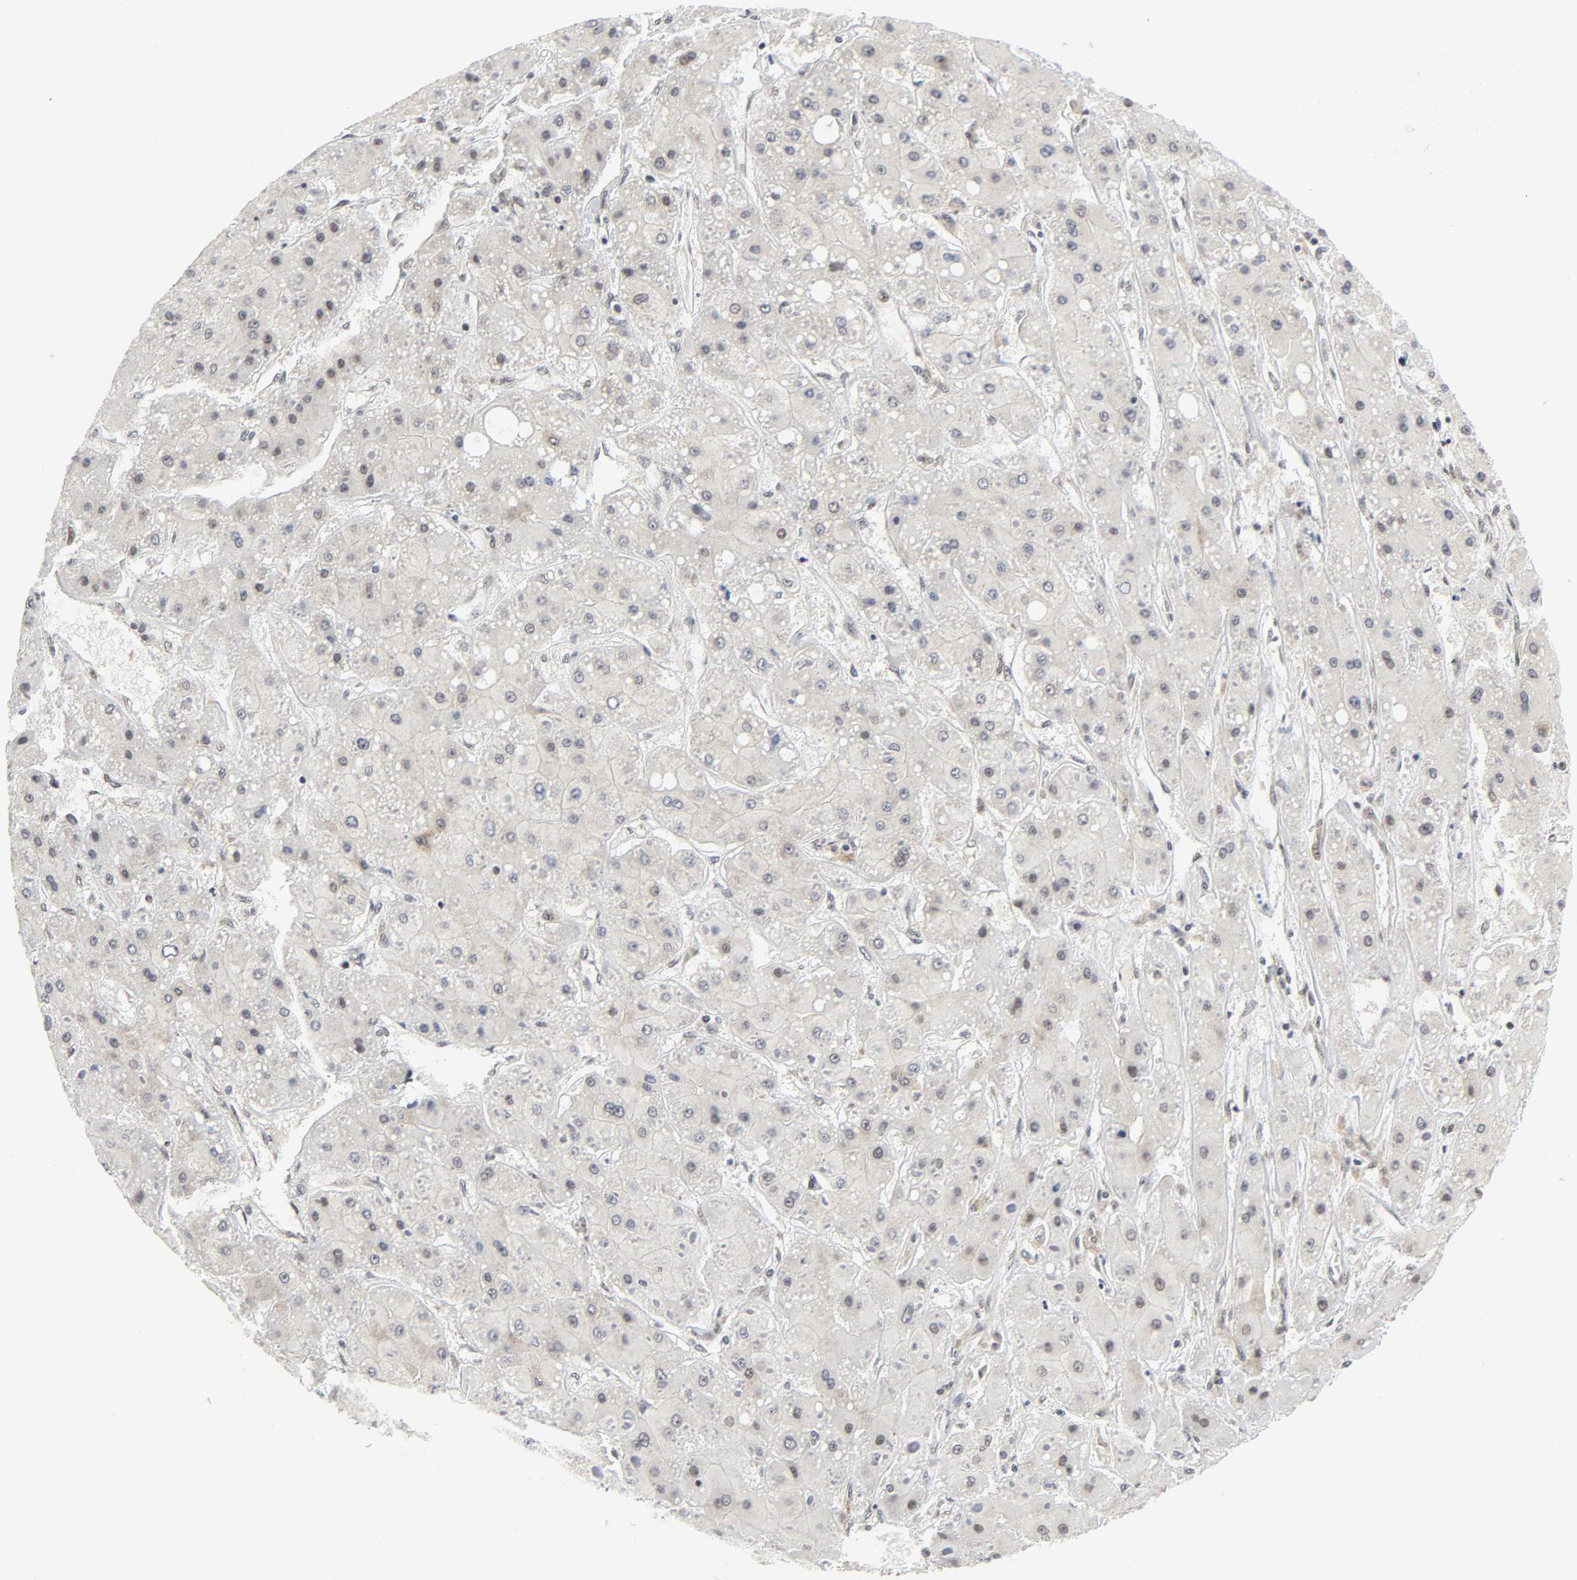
{"staining": {"intensity": "weak", "quantity": "25%-75%", "location": "cytoplasmic/membranous,nuclear"}, "tissue": "liver cancer", "cell_type": "Tumor cells", "image_type": "cancer", "snomed": [{"axis": "morphology", "description": "Carcinoma, Hepatocellular, NOS"}, {"axis": "topography", "description": "Liver"}], "caption": "Liver hepatocellular carcinoma was stained to show a protein in brown. There is low levels of weak cytoplasmic/membranous and nuclear expression in about 25%-75% of tumor cells.", "gene": "ERCC1", "patient": {"sex": "female", "age": 52}}